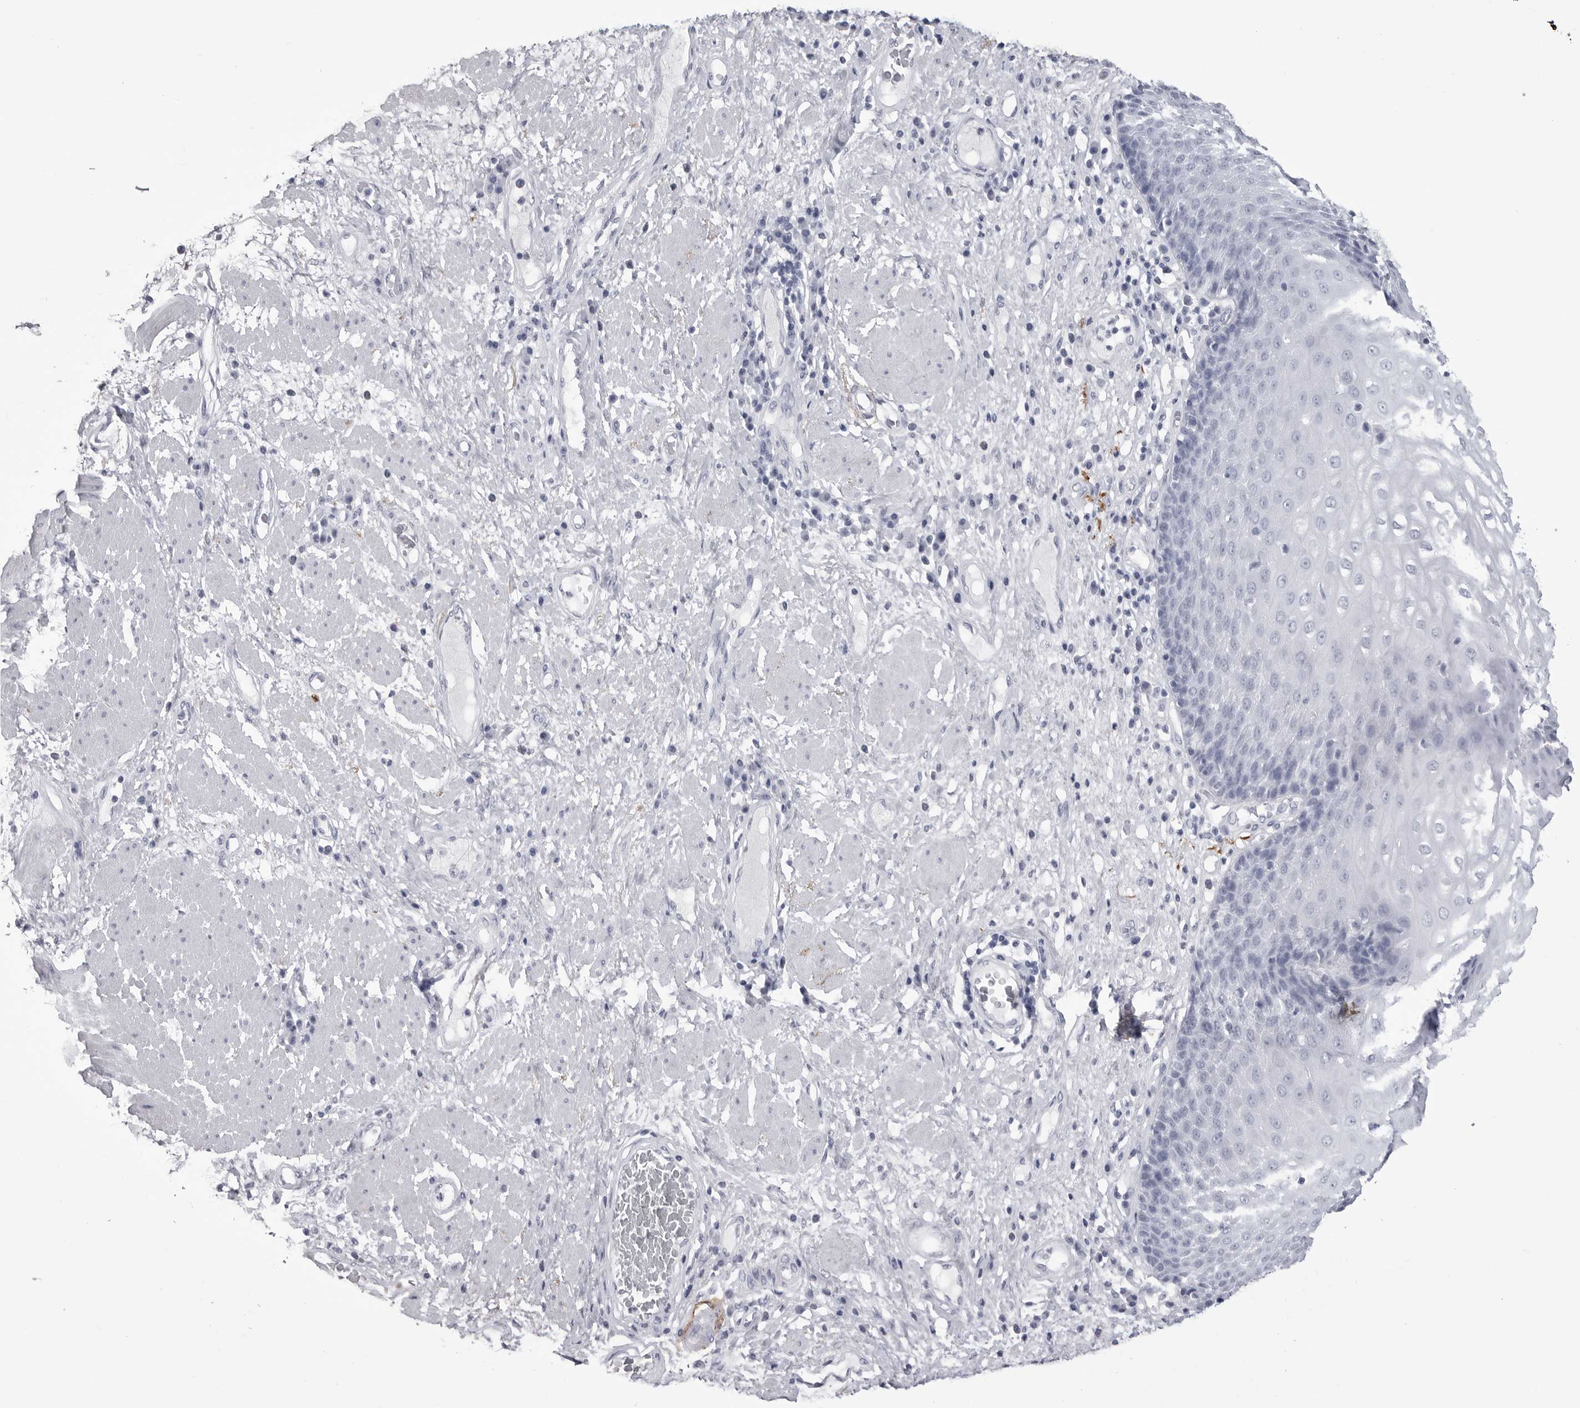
{"staining": {"intensity": "negative", "quantity": "none", "location": "none"}, "tissue": "esophagus", "cell_type": "Squamous epithelial cells", "image_type": "normal", "snomed": [{"axis": "morphology", "description": "Normal tissue, NOS"}, {"axis": "morphology", "description": "Adenocarcinoma, NOS"}, {"axis": "topography", "description": "Esophagus"}], "caption": "This is a histopathology image of IHC staining of normal esophagus, which shows no positivity in squamous epithelial cells.", "gene": "COL26A1", "patient": {"sex": "male", "age": 62}}